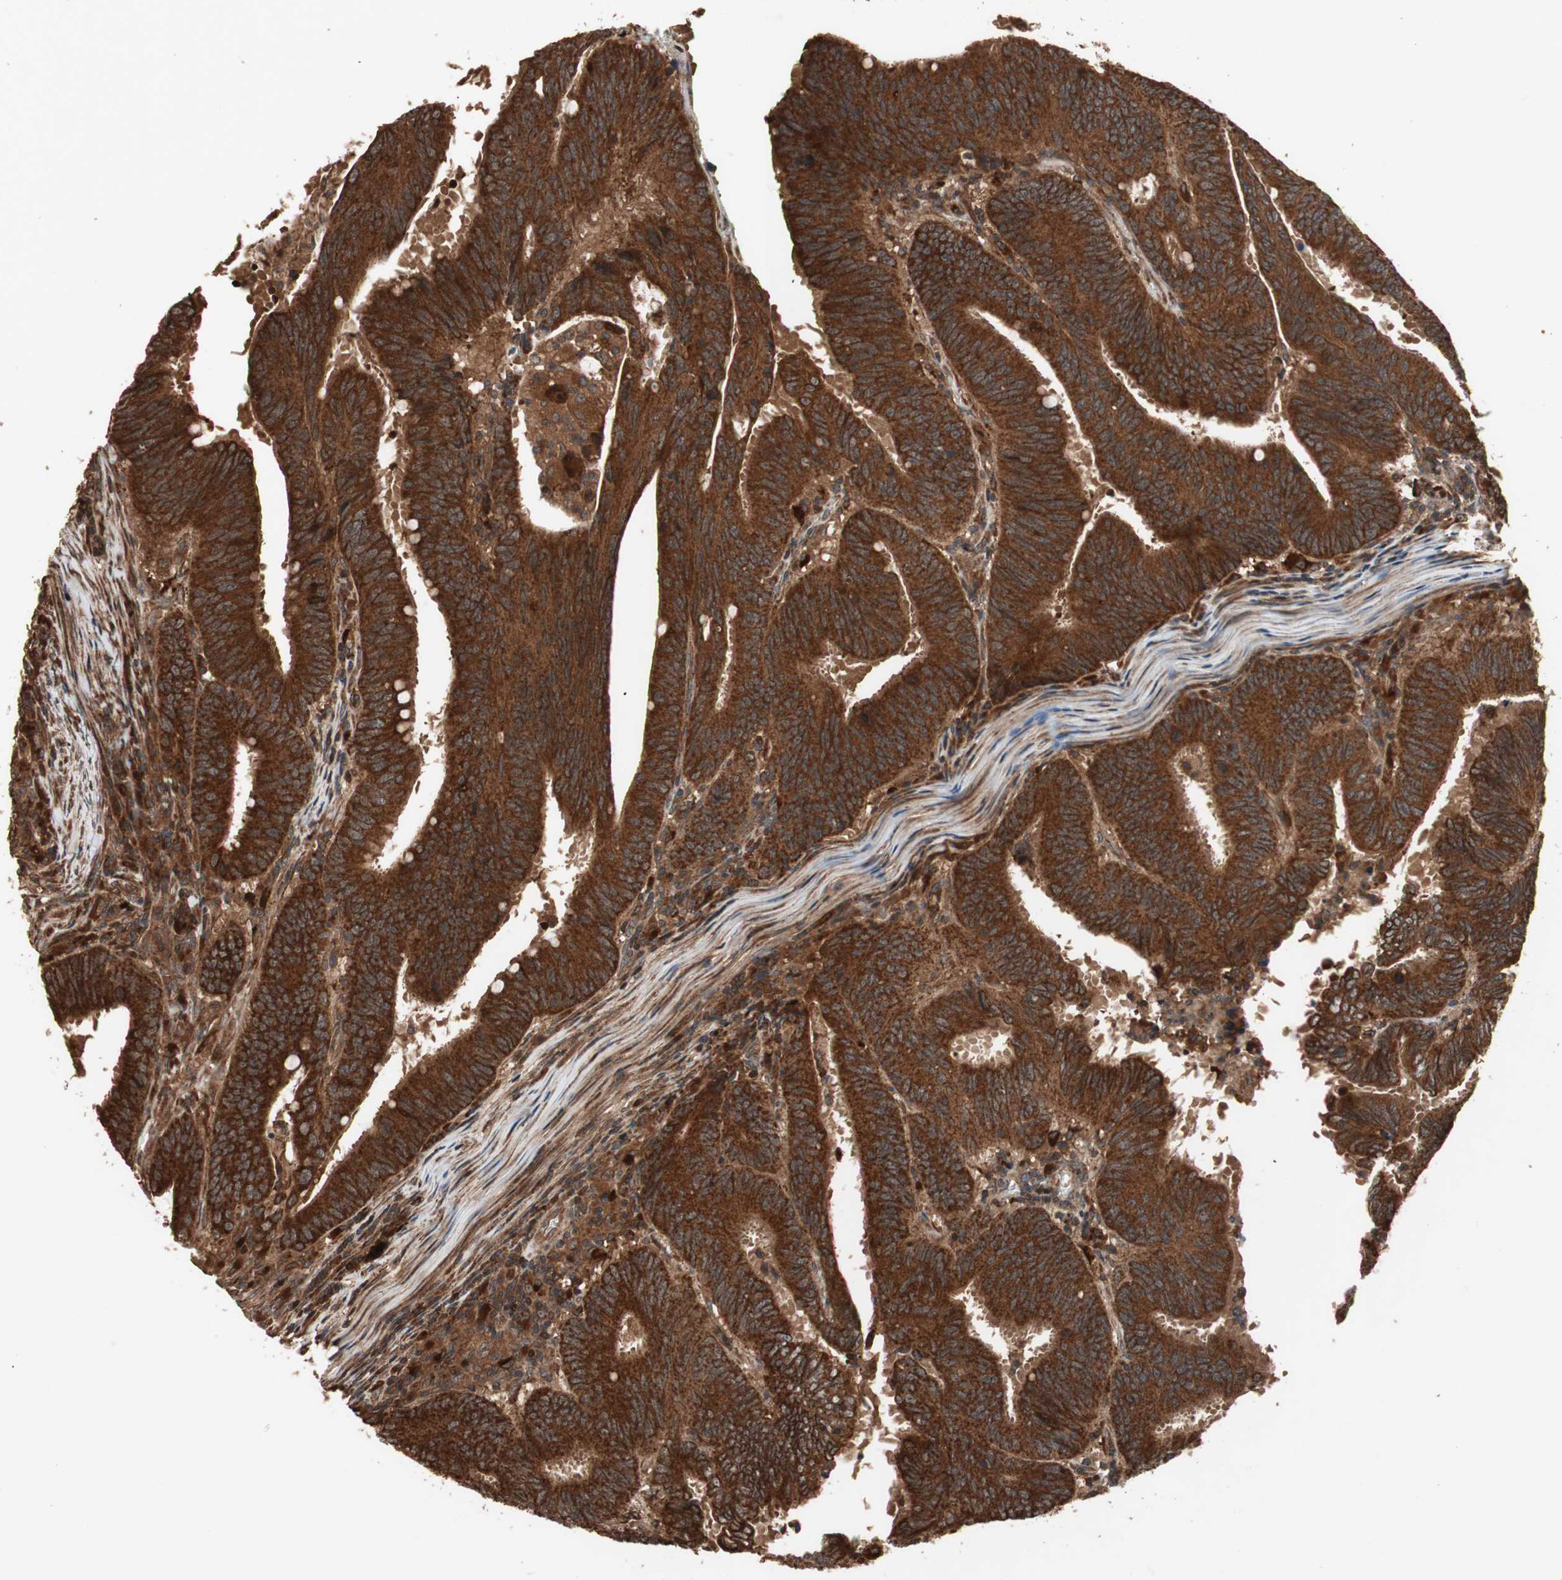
{"staining": {"intensity": "strong", "quantity": ">75%", "location": "cytoplasmic/membranous"}, "tissue": "colorectal cancer", "cell_type": "Tumor cells", "image_type": "cancer", "snomed": [{"axis": "morphology", "description": "Adenocarcinoma, NOS"}, {"axis": "topography", "description": "Colon"}], "caption": "Strong cytoplasmic/membranous protein expression is present in approximately >75% of tumor cells in adenocarcinoma (colorectal).", "gene": "RAB1A", "patient": {"sex": "male", "age": 45}}